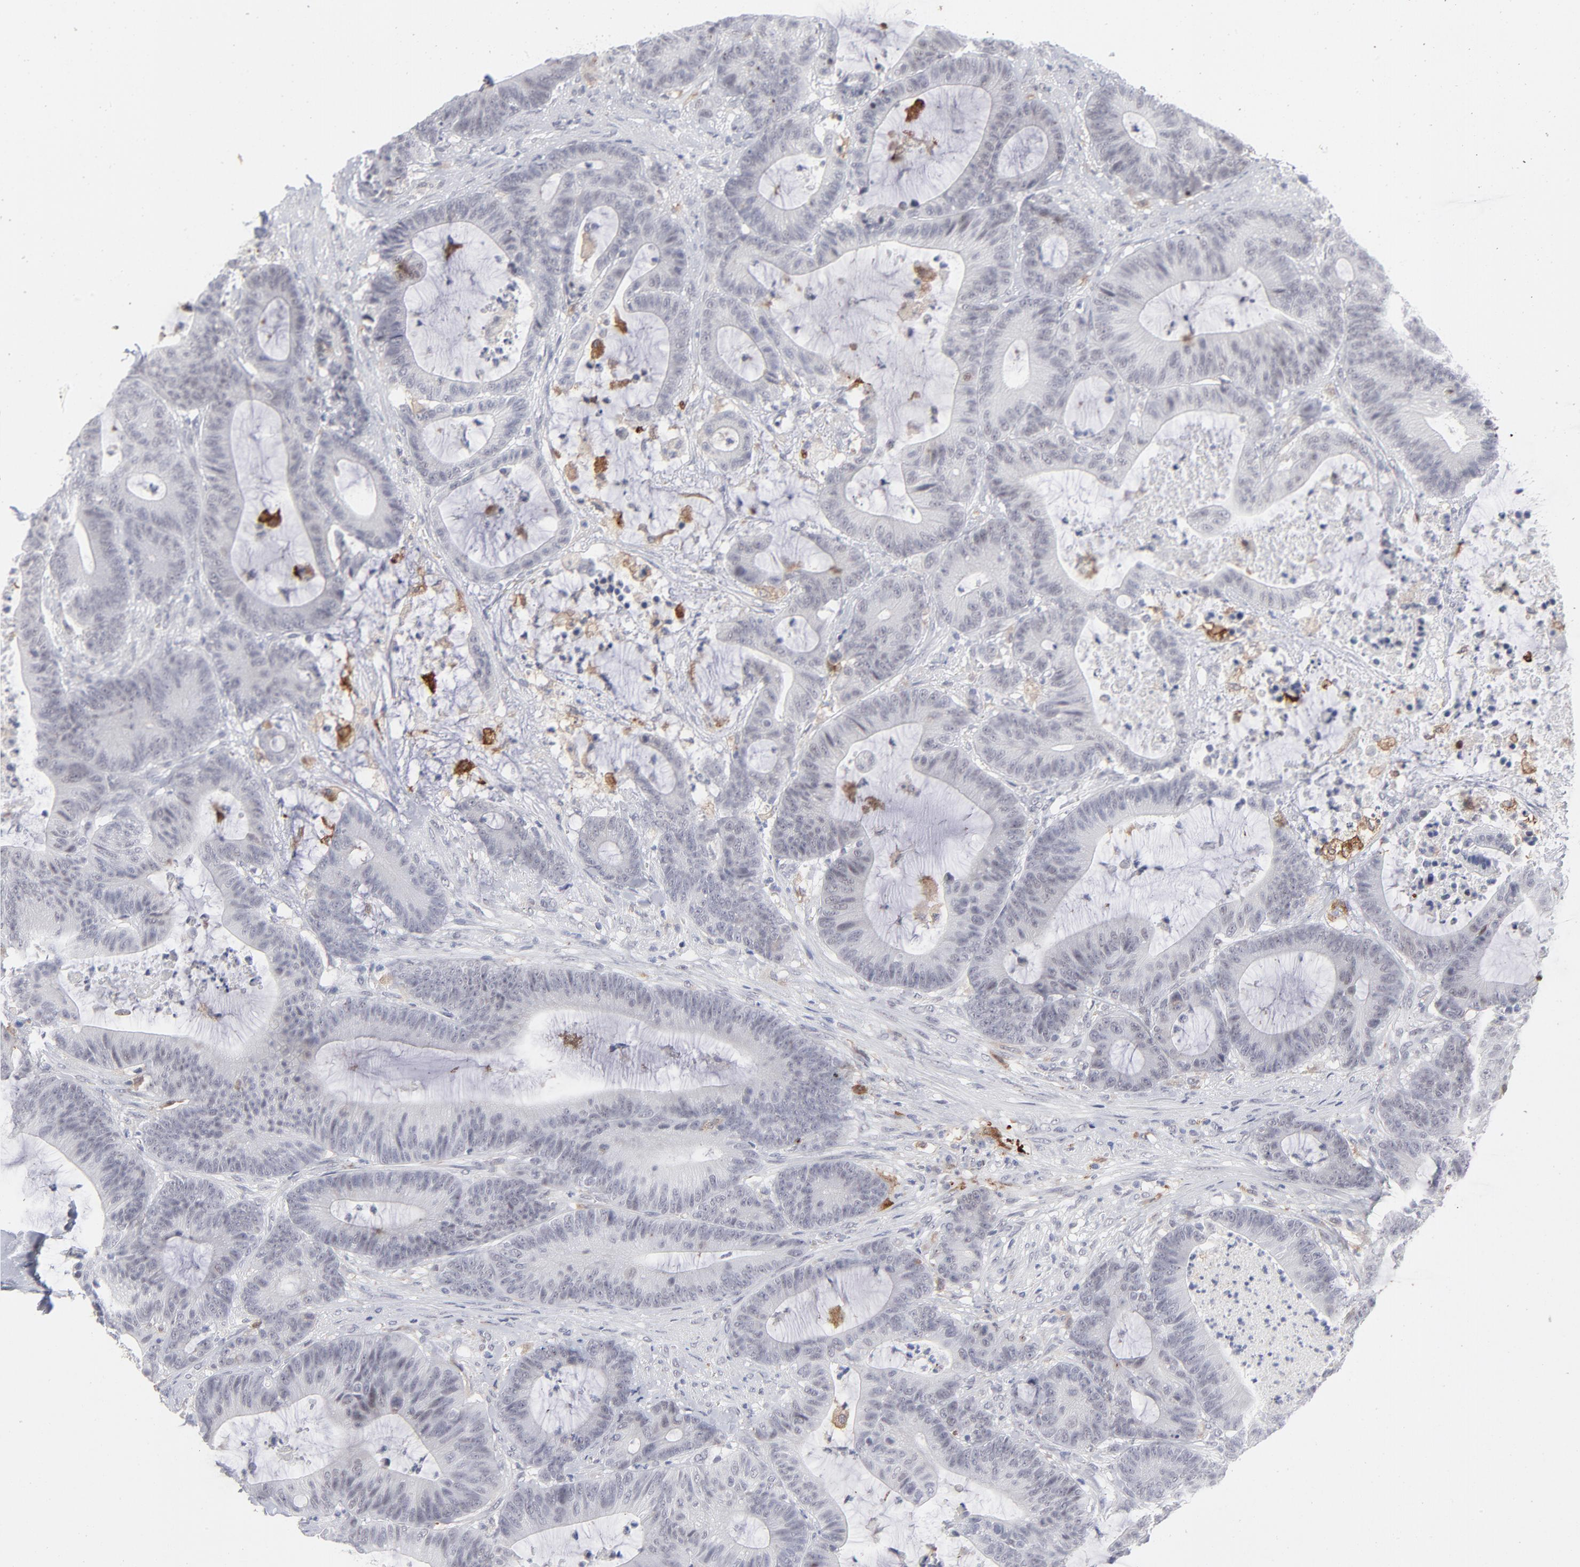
{"staining": {"intensity": "negative", "quantity": "none", "location": "none"}, "tissue": "colorectal cancer", "cell_type": "Tumor cells", "image_type": "cancer", "snomed": [{"axis": "morphology", "description": "Adenocarcinoma, NOS"}, {"axis": "topography", "description": "Colon"}], "caption": "A high-resolution photomicrograph shows IHC staining of colorectal adenocarcinoma, which demonstrates no significant expression in tumor cells.", "gene": "CCR2", "patient": {"sex": "female", "age": 84}}